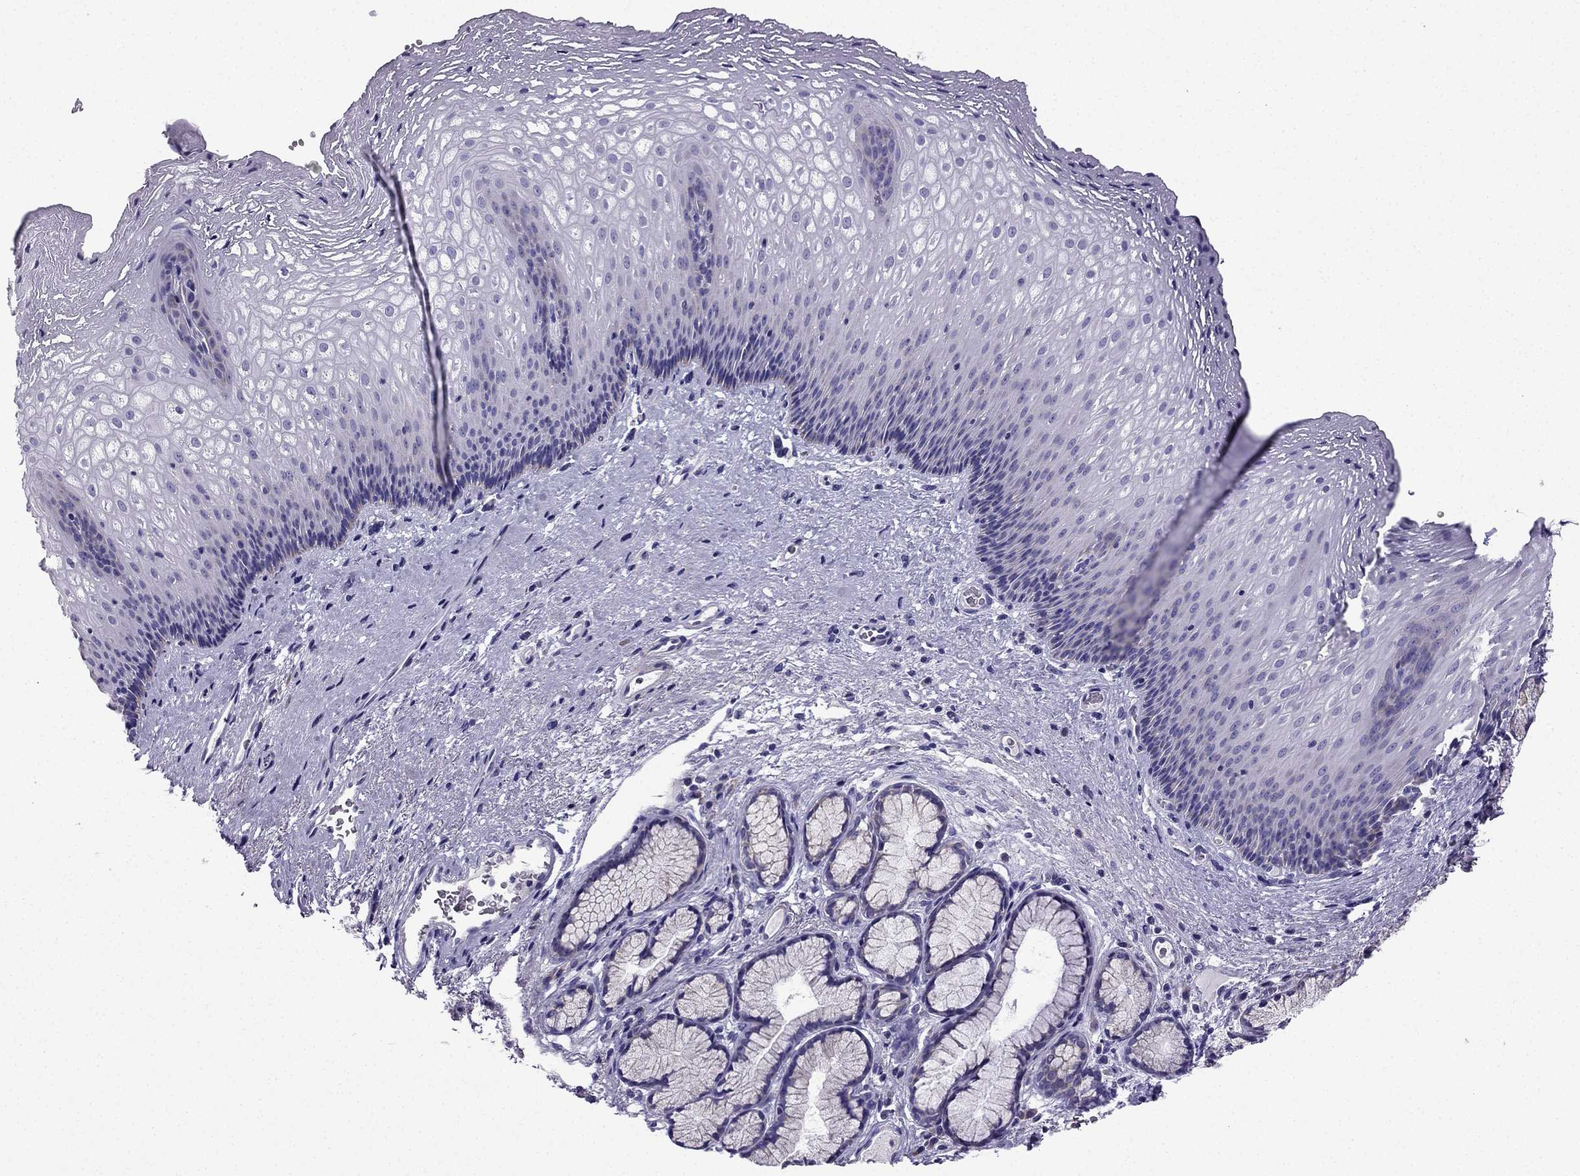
{"staining": {"intensity": "negative", "quantity": "none", "location": "none"}, "tissue": "esophagus", "cell_type": "Squamous epithelial cells", "image_type": "normal", "snomed": [{"axis": "morphology", "description": "Normal tissue, NOS"}, {"axis": "topography", "description": "Esophagus"}], "caption": "Human esophagus stained for a protein using immunohistochemistry (IHC) shows no staining in squamous epithelial cells.", "gene": "KIF5A", "patient": {"sex": "male", "age": 76}}